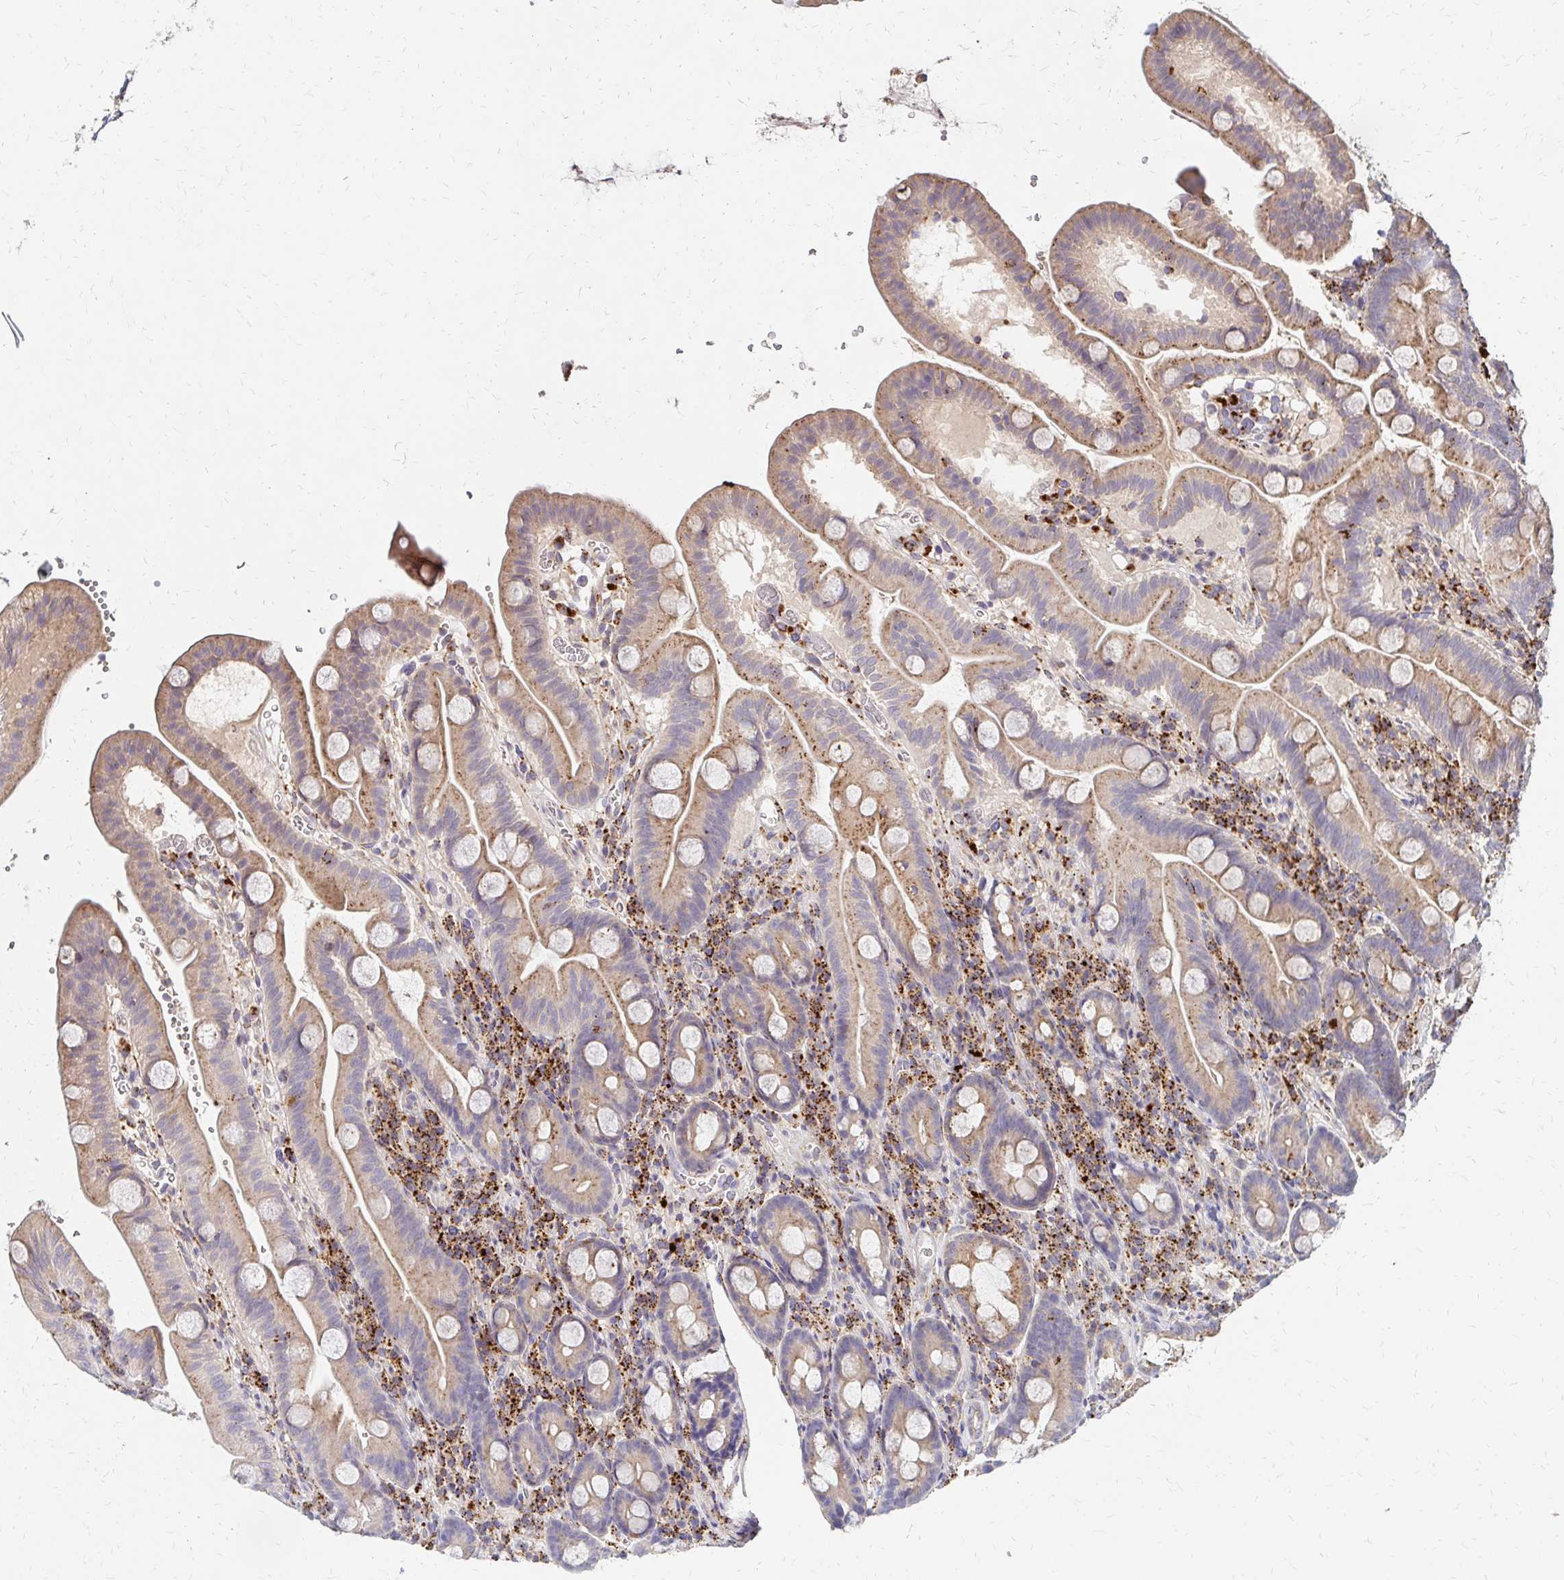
{"staining": {"intensity": "weak", "quantity": ">75%", "location": "cytoplasmic/membranous"}, "tissue": "duodenum", "cell_type": "Glandular cells", "image_type": "normal", "snomed": [{"axis": "morphology", "description": "Normal tissue, NOS"}, {"axis": "topography", "description": "Duodenum"}], "caption": "Benign duodenum displays weak cytoplasmic/membranous staining in about >75% of glandular cells, visualized by immunohistochemistry. (DAB (3,3'-diaminobenzidine) = brown stain, brightfield microscopy at high magnification).", "gene": "IDUA", "patient": {"sex": "male", "age": 59}}